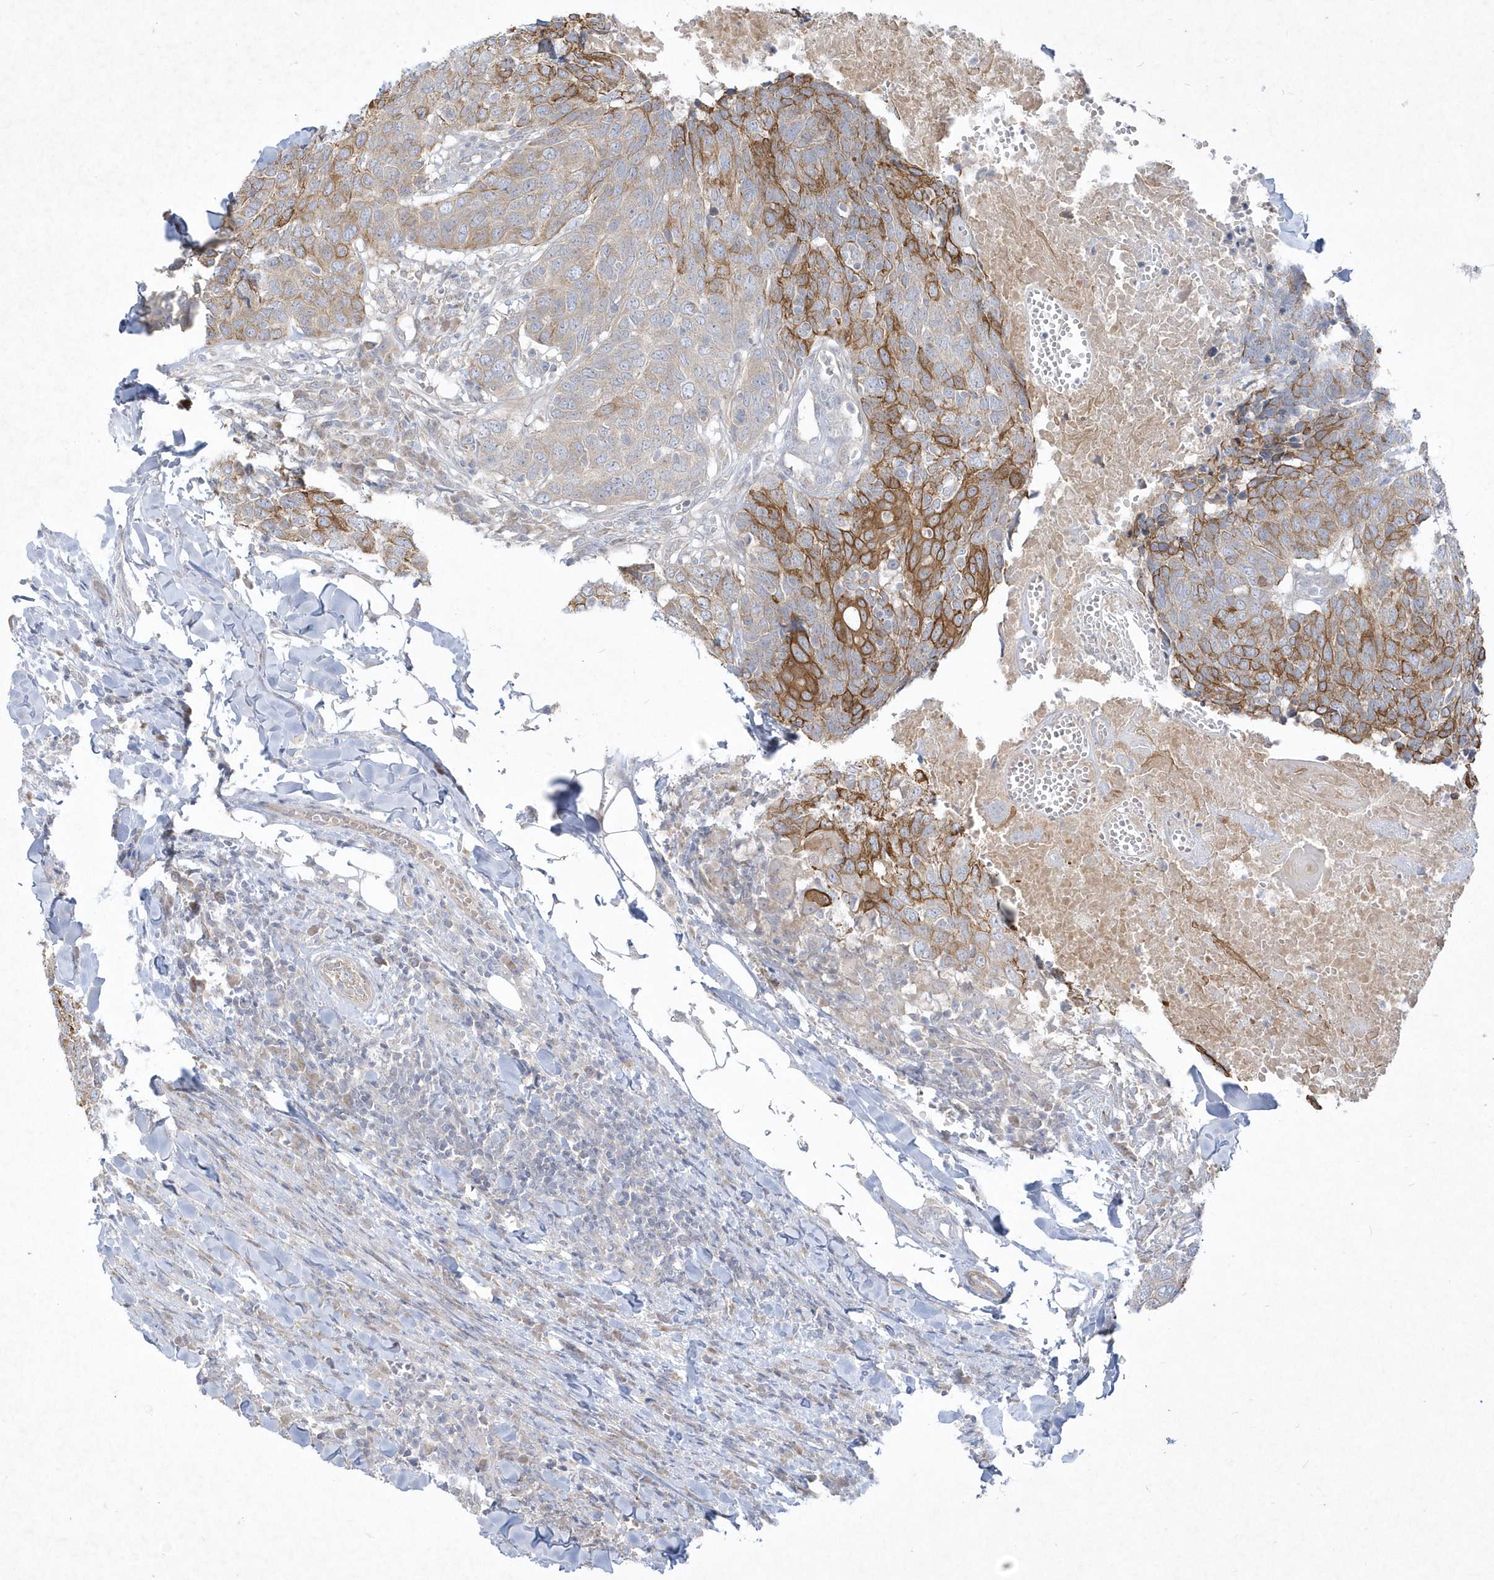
{"staining": {"intensity": "moderate", "quantity": "25%-75%", "location": "cytoplasmic/membranous"}, "tissue": "head and neck cancer", "cell_type": "Tumor cells", "image_type": "cancer", "snomed": [{"axis": "morphology", "description": "Squamous cell carcinoma, NOS"}, {"axis": "topography", "description": "Head-Neck"}], "caption": "Tumor cells display medium levels of moderate cytoplasmic/membranous staining in about 25%-75% of cells in head and neck cancer (squamous cell carcinoma).", "gene": "LARS1", "patient": {"sex": "male", "age": 66}}